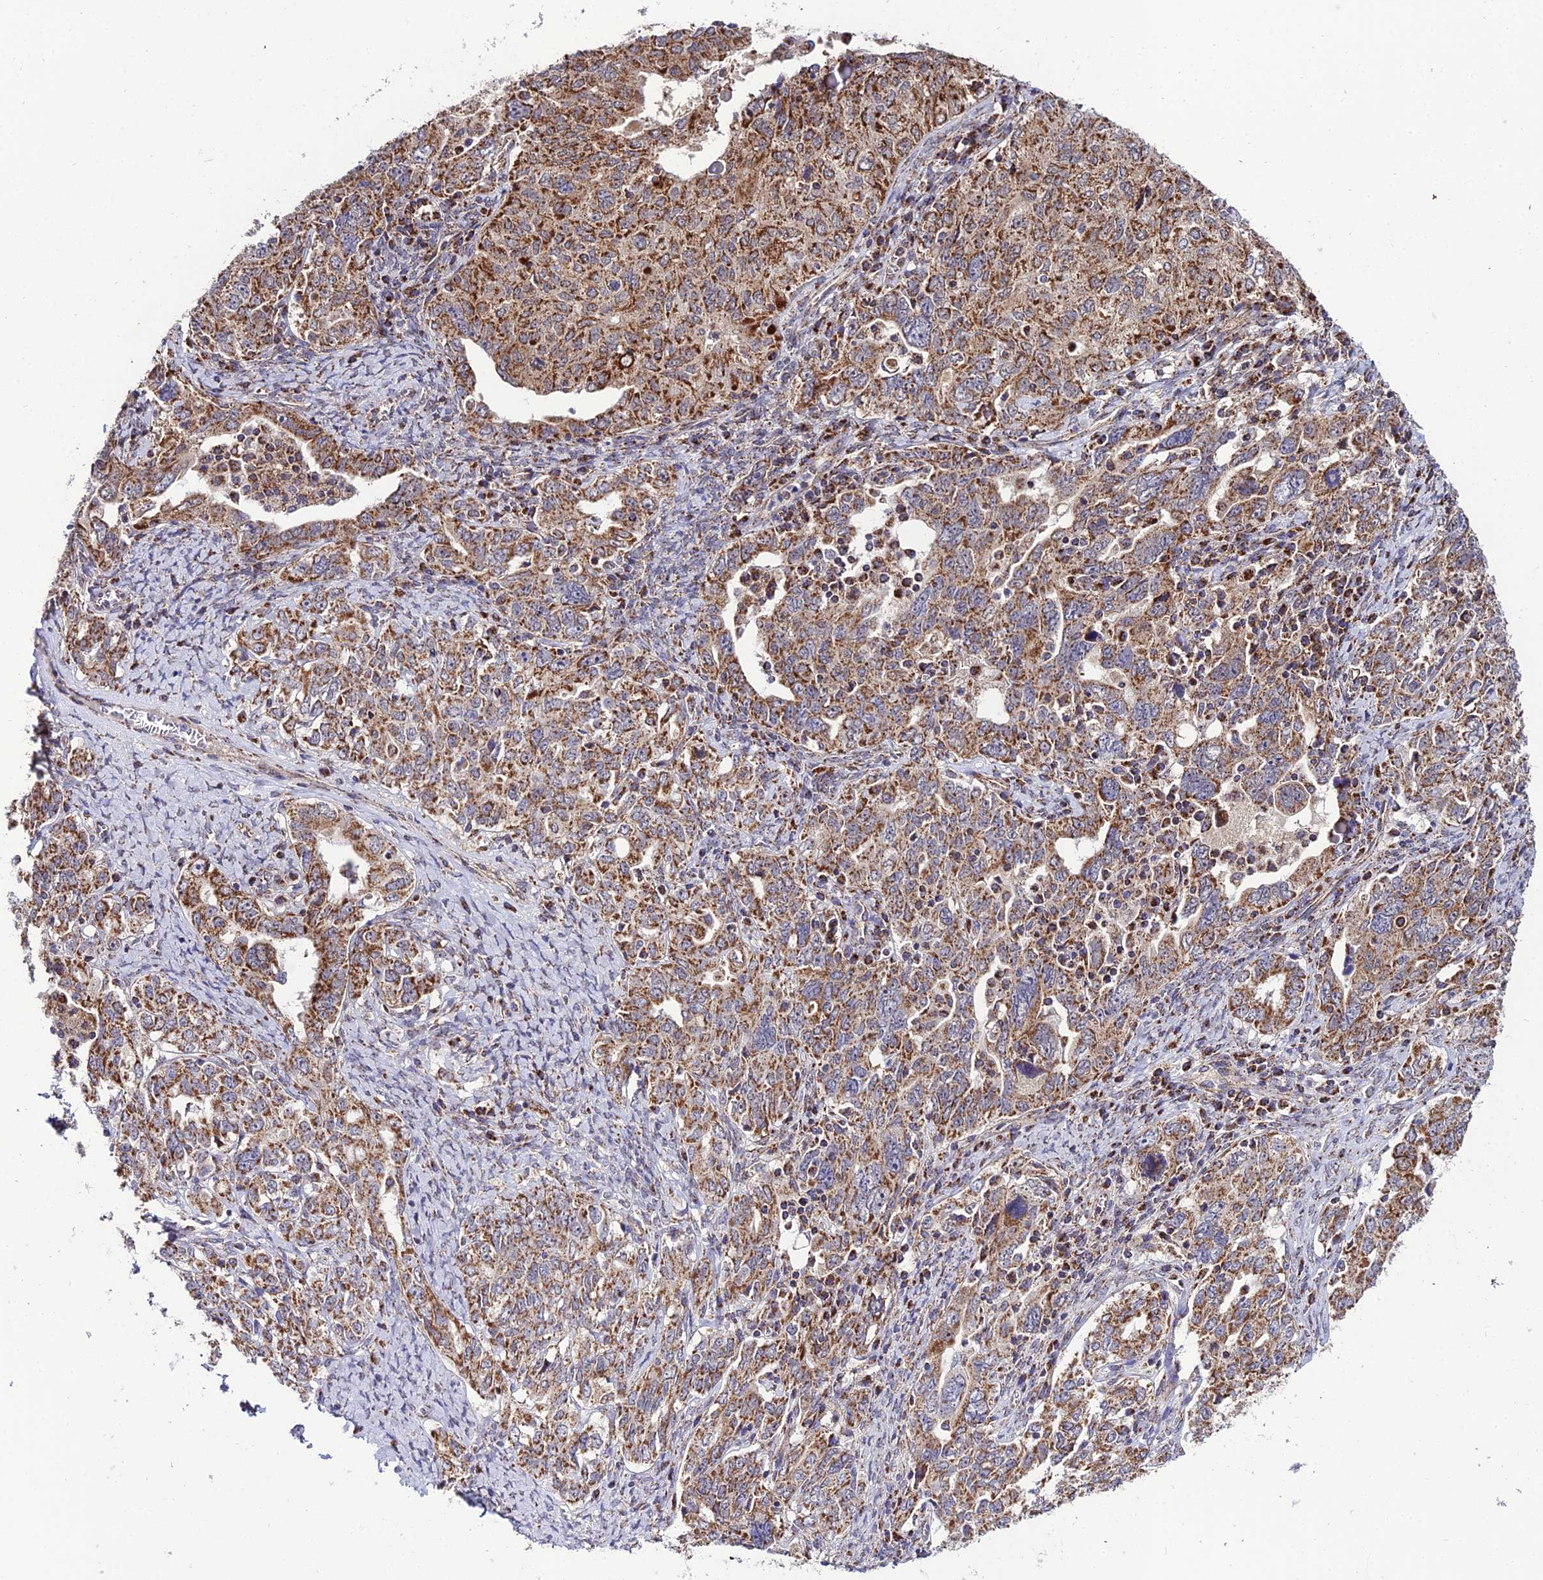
{"staining": {"intensity": "strong", "quantity": ">75%", "location": "cytoplasmic/membranous"}, "tissue": "ovarian cancer", "cell_type": "Tumor cells", "image_type": "cancer", "snomed": [{"axis": "morphology", "description": "Carcinoma, endometroid"}, {"axis": "topography", "description": "Ovary"}], "caption": "A high-resolution micrograph shows IHC staining of ovarian cancer (endometroid carcinoma), which demonstrates strong cytoplasmic/membranous positivity in approximately >75% of tumor cells.", "gene": "PSMD2", "patient": {"sex": "female", "age": 62}}